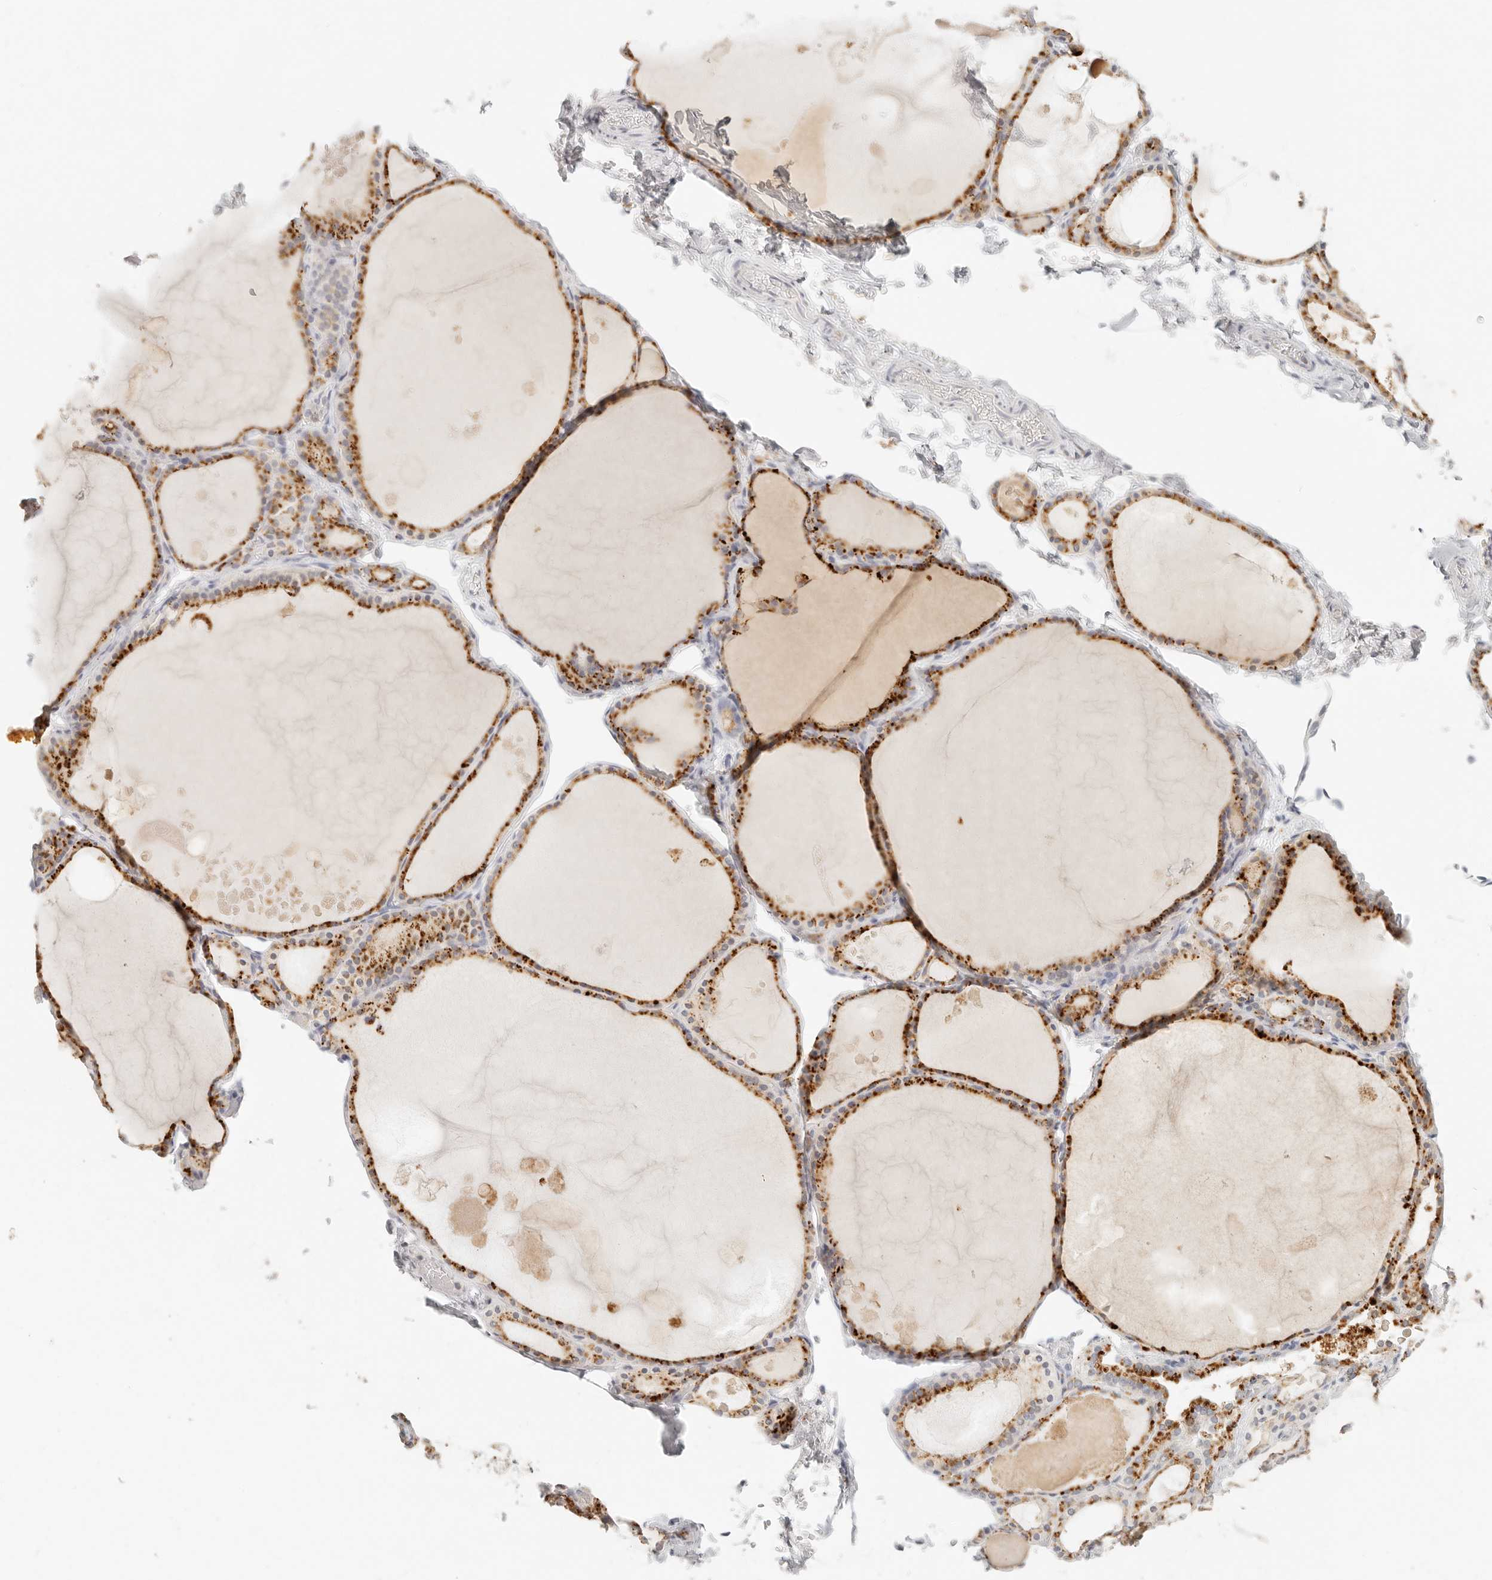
{"staining": {"intensity": "strong", "quantity": ">75%", "location": "cytoplasmic/membranous"}, "tissue": "thyroid gland", "cell_type": "Glandular cells", "image_type": "normal", "snomed": [{"axis": "morphology", "description": "Normal tissue, NOS"}, {"axis": "topography", "description": "Thyroid gland"}], "caption": "IHC (DAB (3,3'-diaminobenzidine)) staining of benign human thyroid gland shows strong cytoplasmic/membranous protein expression in about >75% of glandular cells. (Brightfield microscopy of DAB IHC at high magnification).", "gene": "RNASET2", "patient": {"sex": "male", "age": 56}}